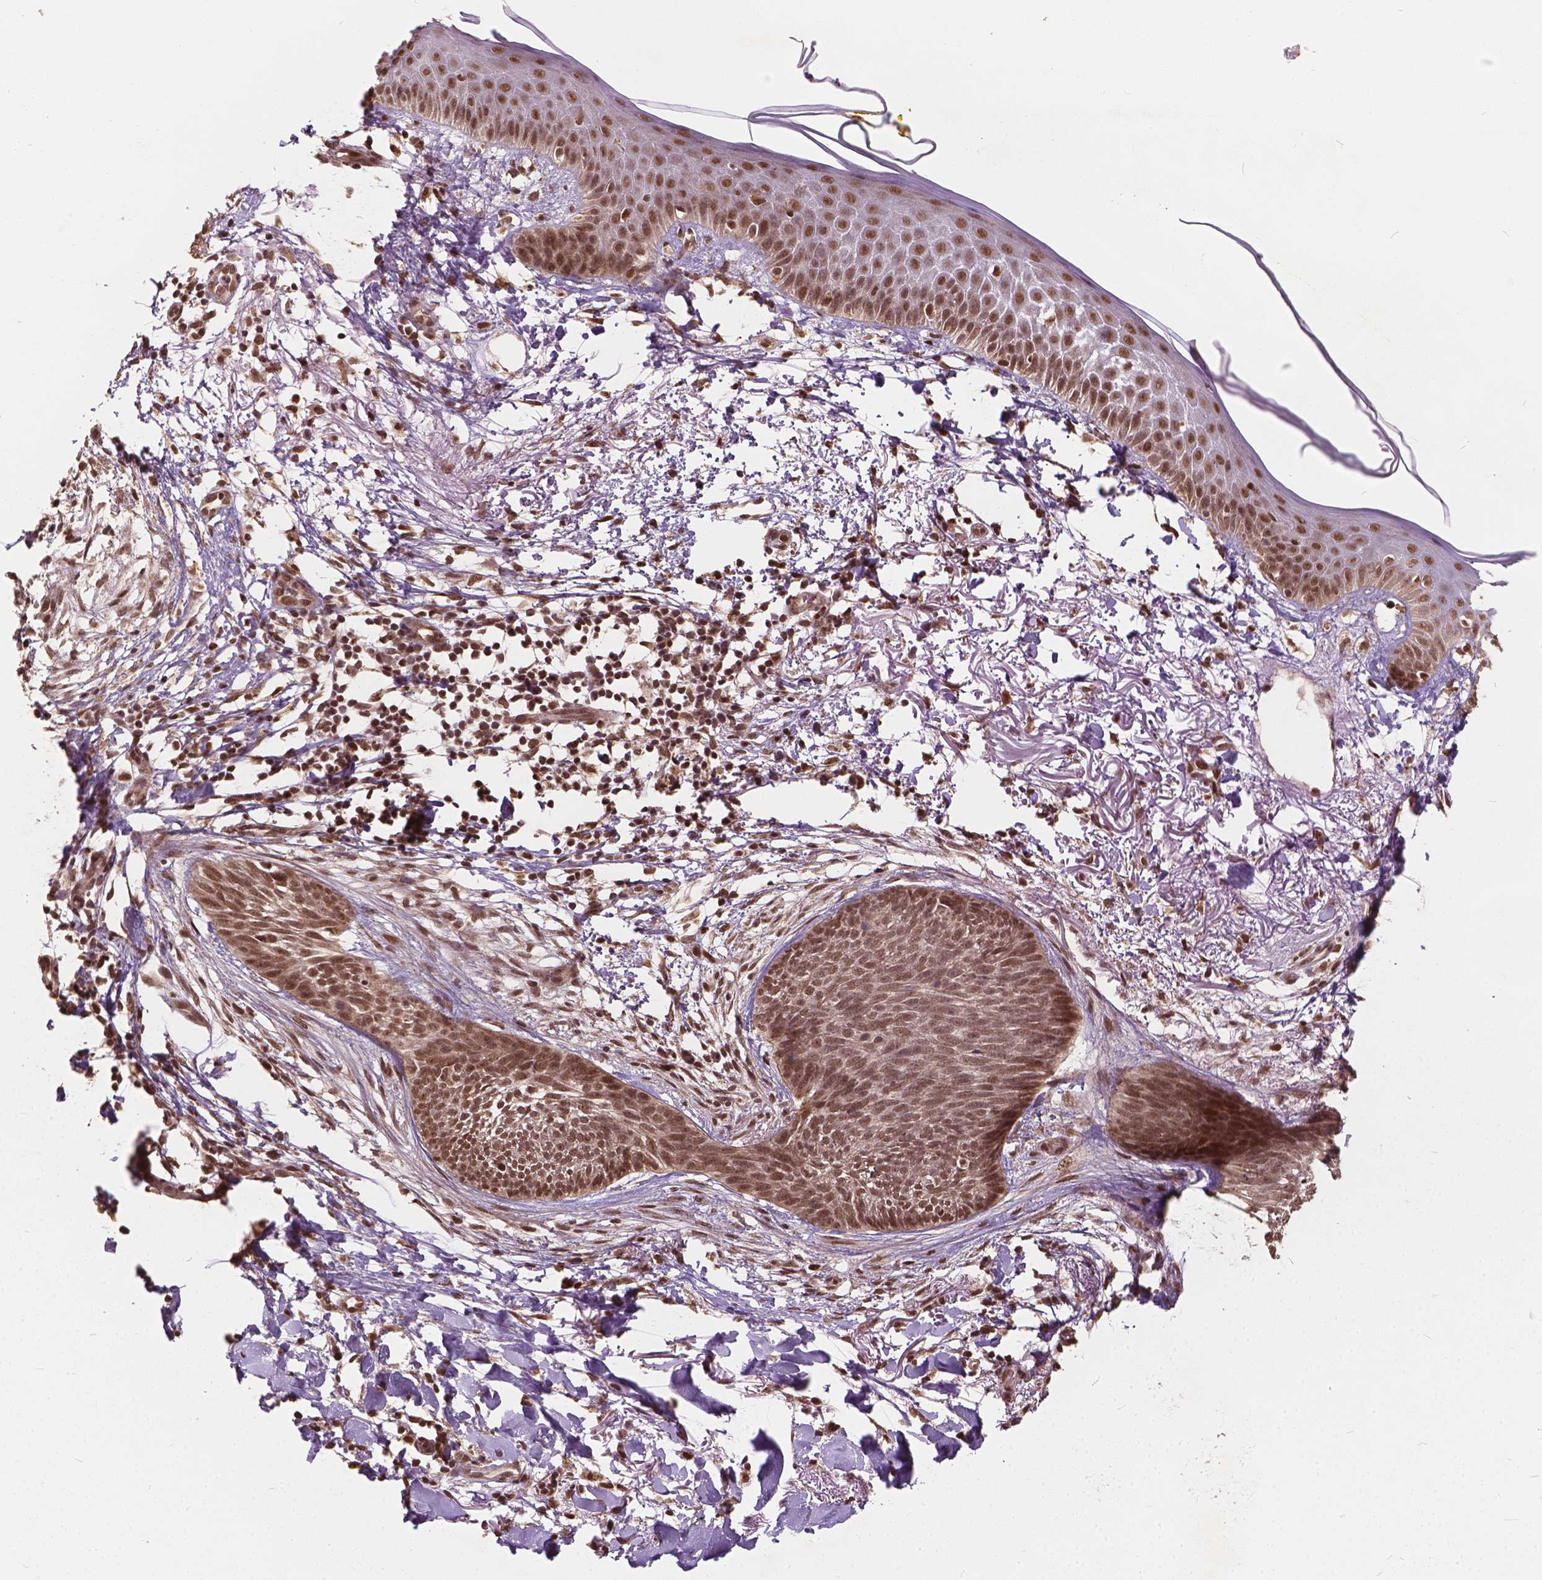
{"staining": {"intensity": "moderate", "quantity": ">75%", "location": "nuclear"}, "tissue": "skin cancer", "cell_type": "Tumor cells", "image_type": "cancer", "snomed": [{"axis": "morphology", "description": "Normal tissue, NOS"}, {"axis": "morphology", "description": "Basal cell carcinoma"}, {"axis": "topography", "description": "Skin"}], "caption": "The photomicrograph shows immunohistochemical staining of basal cell carcinoma (skin). There is moderate nuclear positivity is identified in about >75% of tumor cells. The protein of interest is stained brown, and the nuclei are stained in blue (DAB (3,3'-diaminobenzidine) IHC with brightfield microscopy, high magnification).", "gene": "GPS2", "patient": {"sex": "male", "age": 84}}